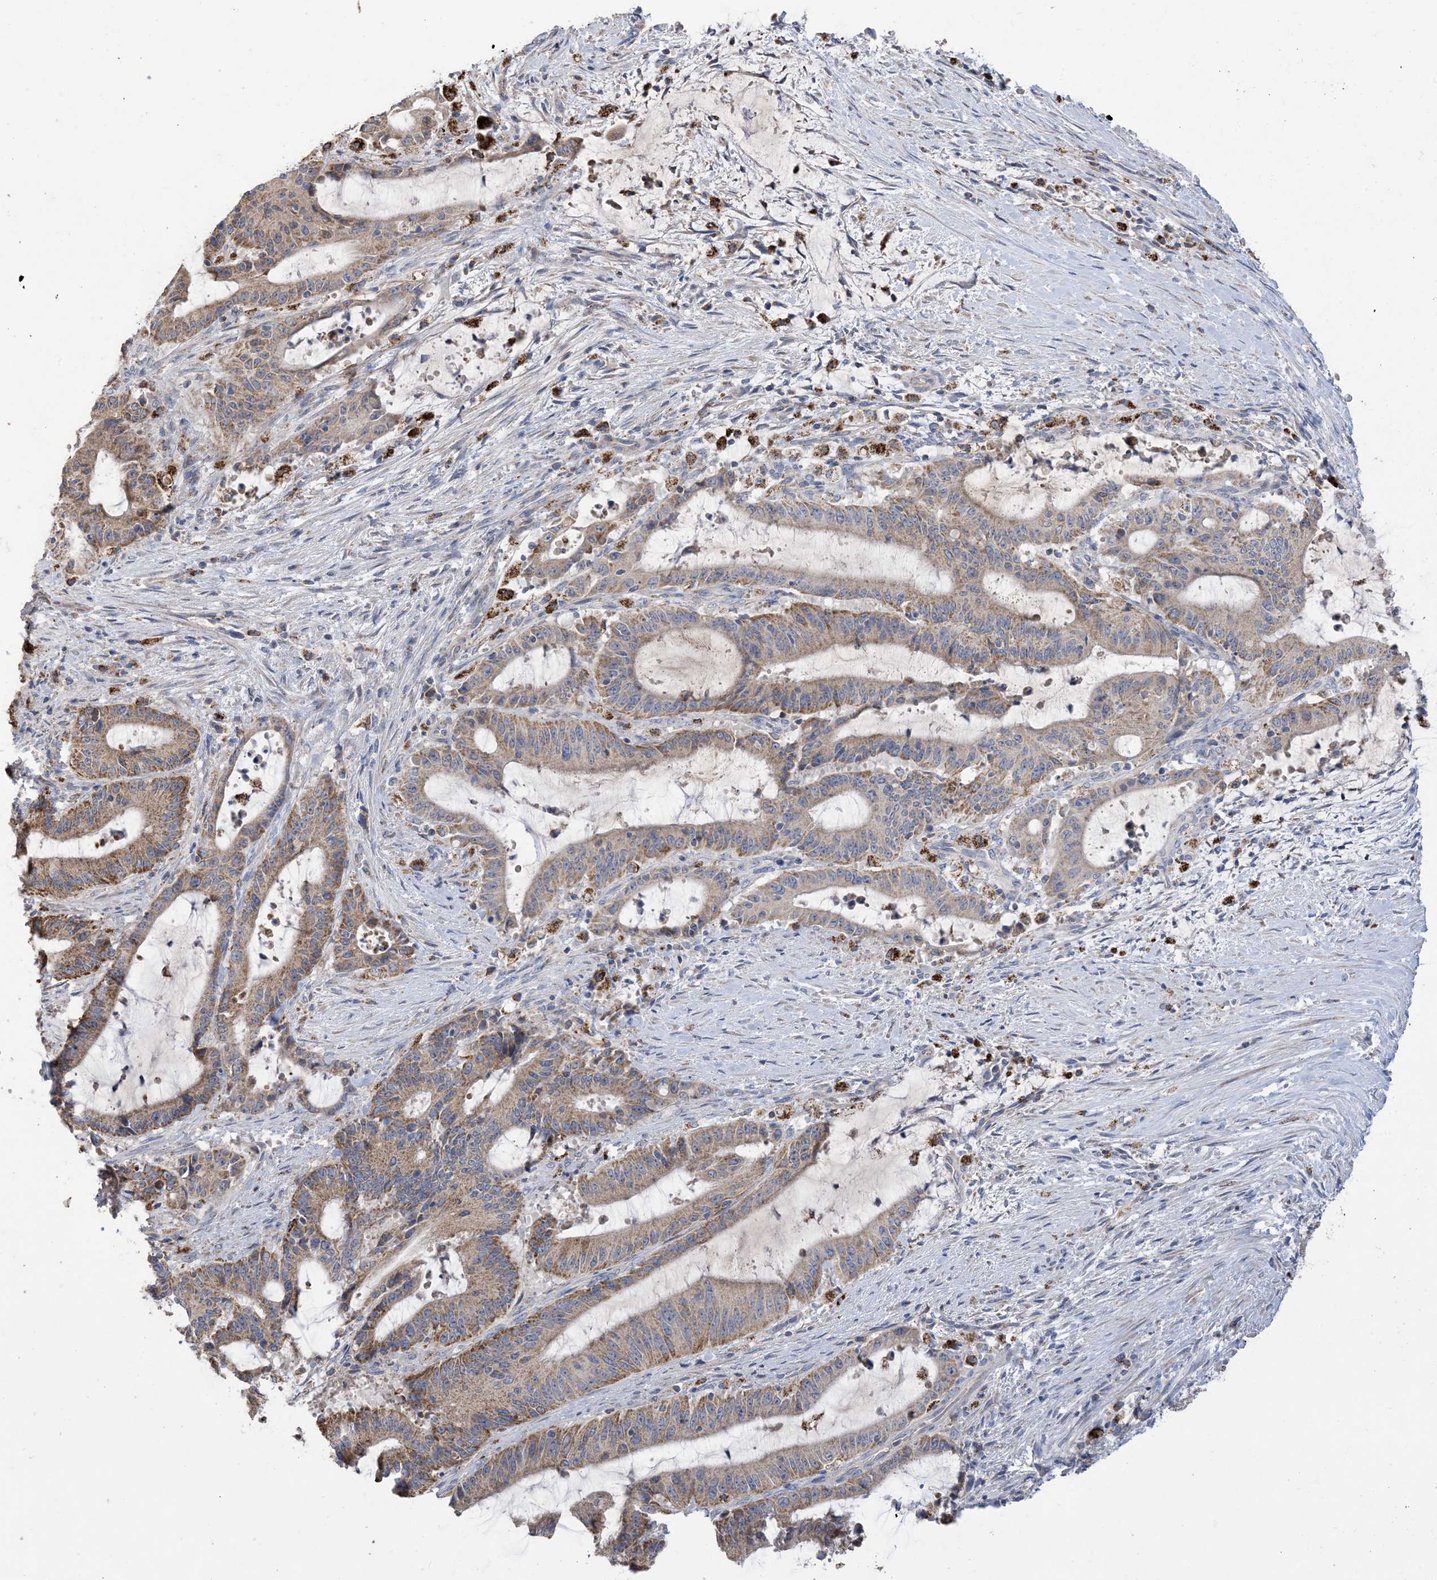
{"staining": {"intensity": "moderate", "quantity": ">75%", "location": "cytoplasmic/membranous"}, "tissue": "liver cancer", "cell_type": "Tumor cells", "image_type": "cancer", "snomed": [{"axis": "morphology", "description": "Normal tissue, NOS"}, {"axis": "morphology", "description": "Cholangiocarcinoma"}, {"axis": "topography", "description": "Liver"}, {"axis": "topography", "description": "Peripheral nerve tissue"}], "caption": "Protein staining exhibits moderate cytoplasmic/membranous staining in about >75% of tumor cells in liver cholangiocarcinoma.", "gene": "CLEC16A", "patient": {"sex": "female", "age": 73}}